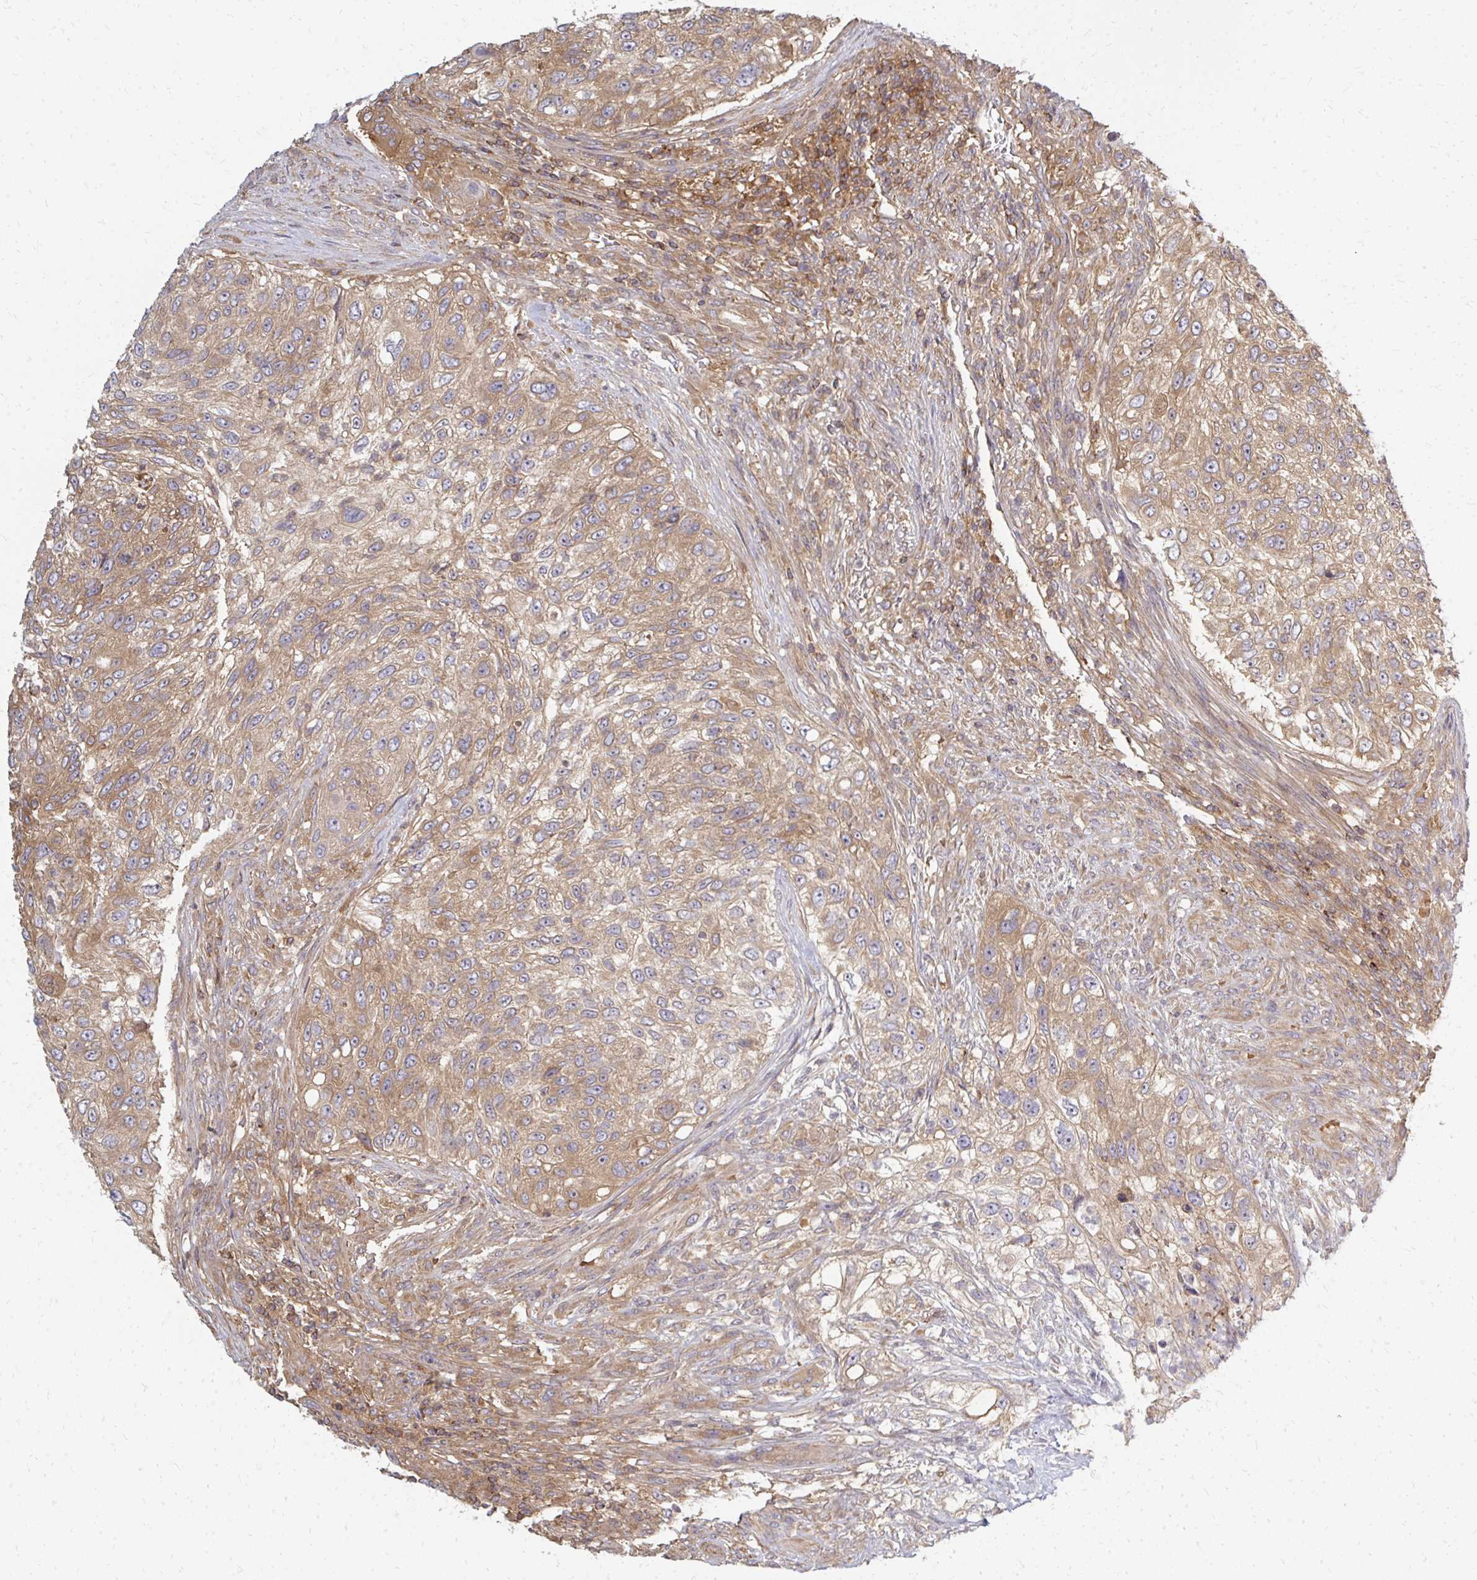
{"staining": {"intensity": "moderate", "quantity": ">75%", "location": "cytoplasmic/membranous"}, "tissue": "urothelial cancer", "cell_type": "Tumor cells", "image_type": "cancer", "snomed": [{"axis": "morphology", "description": "Urothelial carcinoma, High grade"}, {"axis": "topography", "description": "Urinary bladder"}], "caption": "Urothelial cancer stained with immunohistochemistry (IHC) exhibits moderate cytoplasmic/membranous staining in about >75% of tumor cells.", "gene": "ZNF285", "patient": {"sex": "female", "age": 60}}